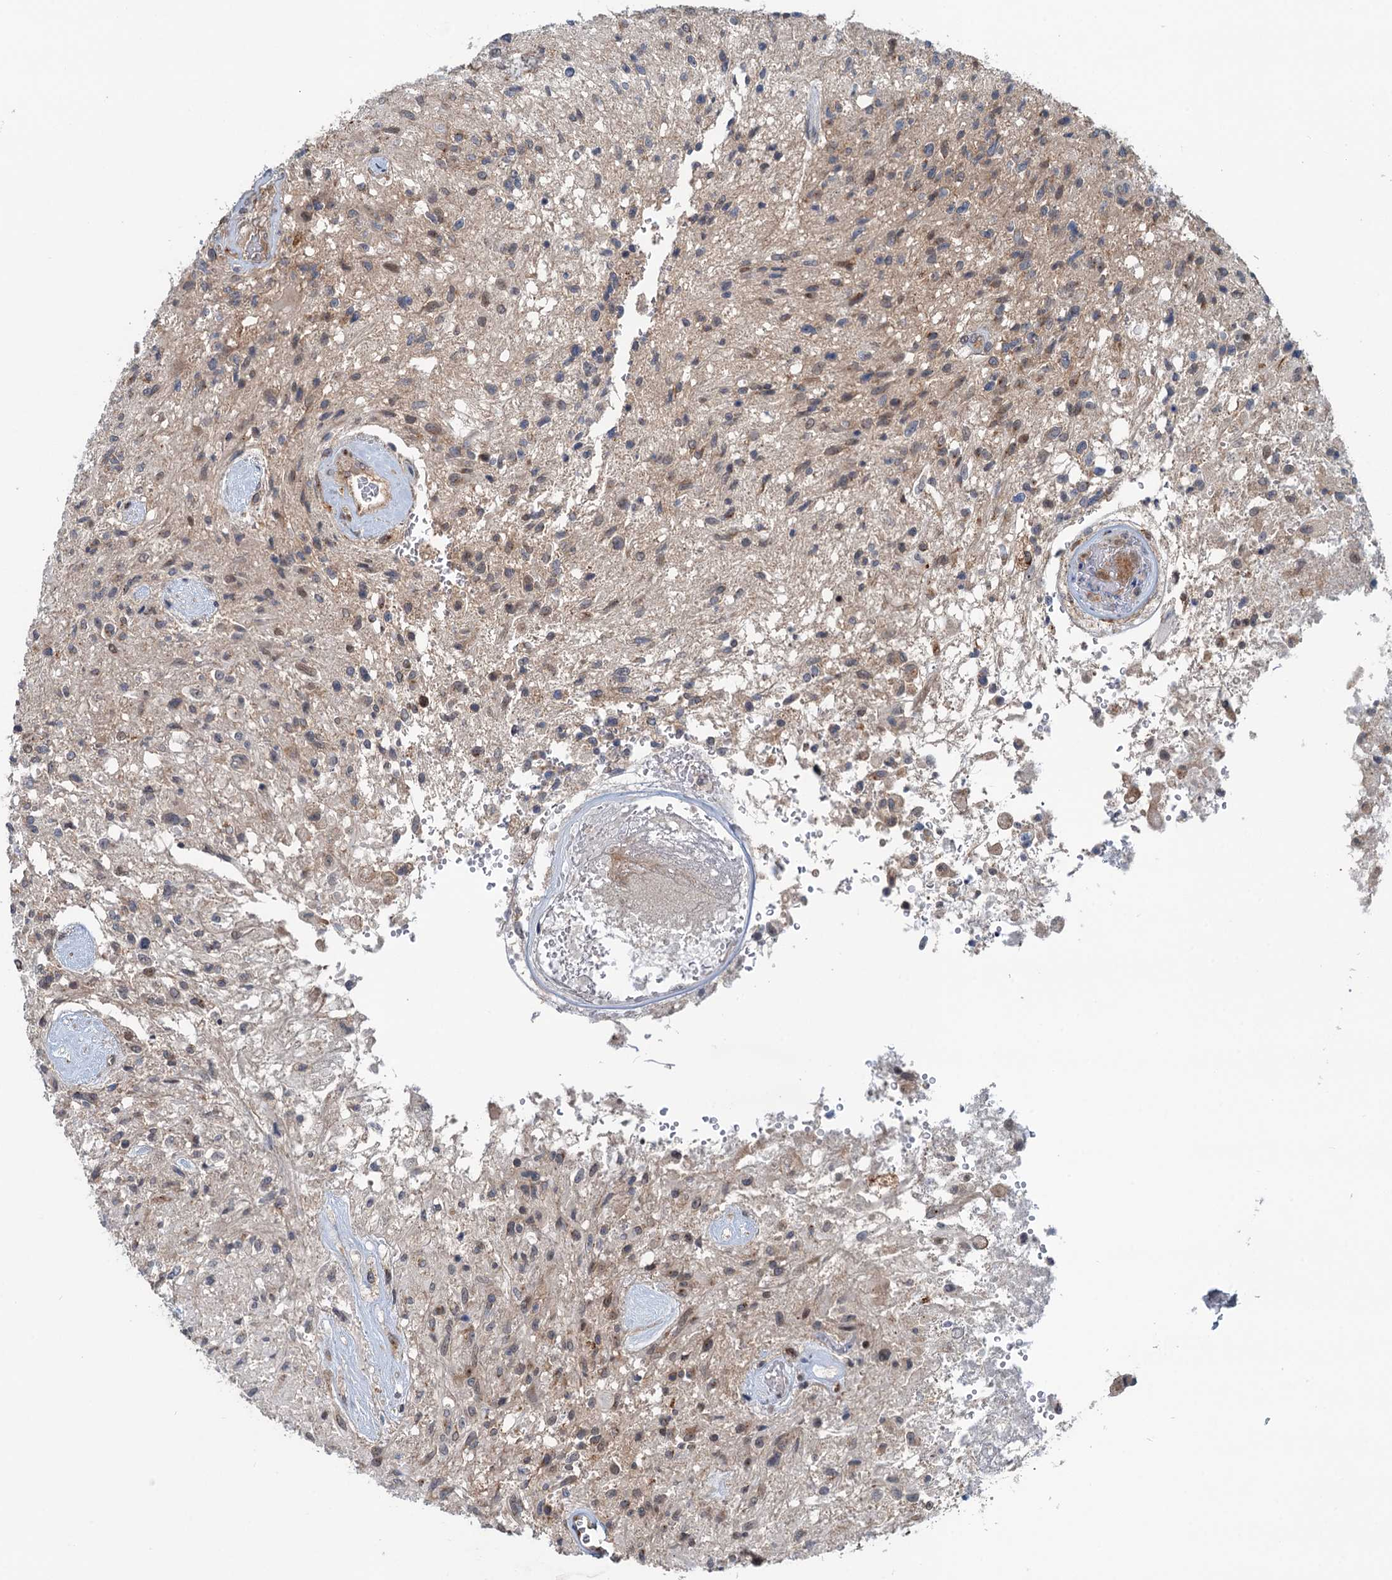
{"staining": {"intensity": "moderate", "quantity": "25%-75%", "location": "cytoplasmic/membranous,nuclear"}, "tissue": "glioma", "cell_type": "Tumor cells", "image_type": "cancer", "snomed": [{"axis": "morphology", "description": "Glioma, malignant, High grade"}, {"axis": "topography", "description": "Brain"}], "caption": "A micrograph of human malignant glioma (high-grade) stained for a protein exhibits moderate cytoplasmic/membranous and nuclear brown staining in tumor cells. The protein of interest is shown in brown color, while the nuclei are stained blue.", "gene": "DYNC2I2", "patient": {"sex": "male", "age": 56}}